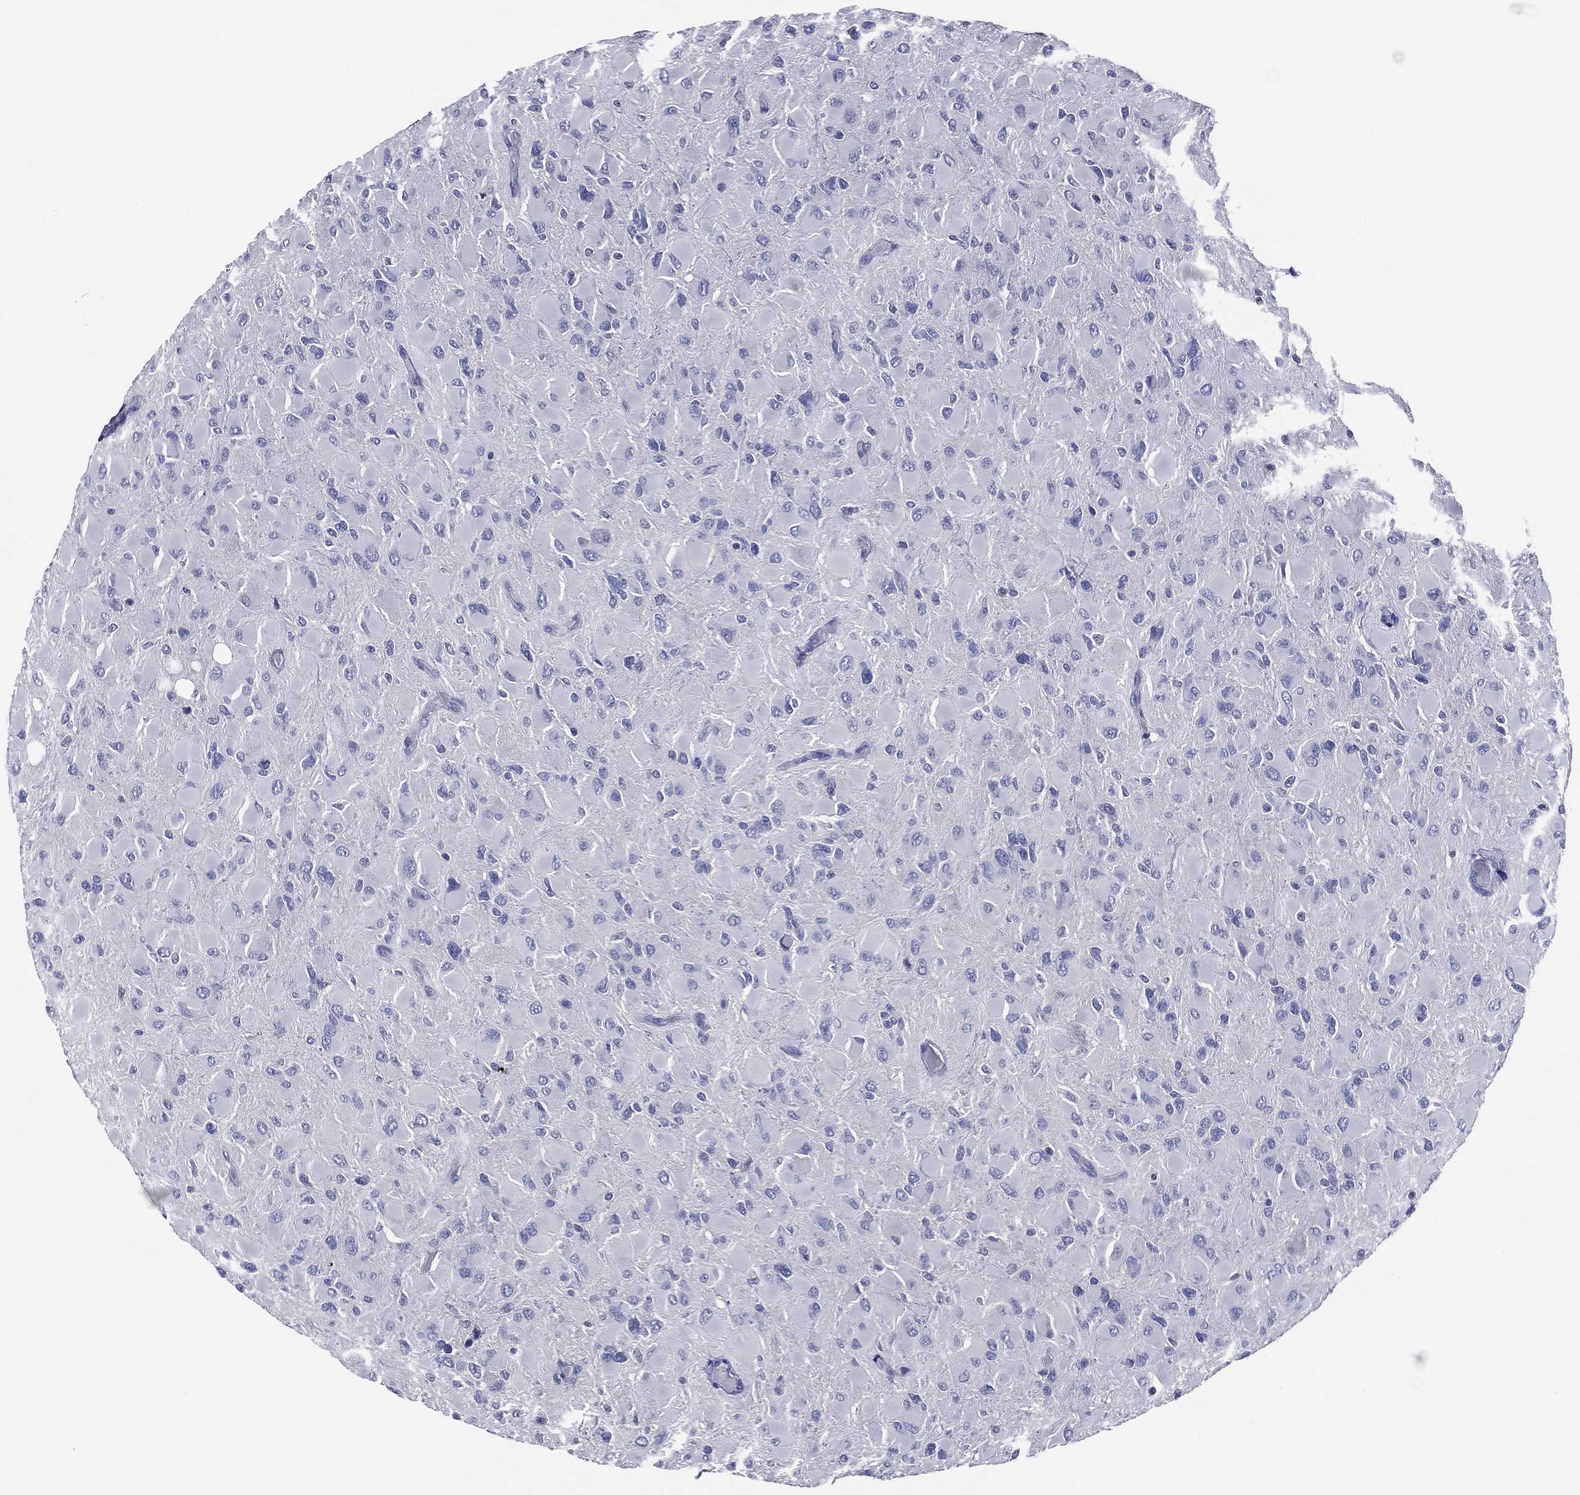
{"staining": {"intensity": "negative", "quantity": "none", "location": "none"}, "tissue": "glioma", "cell_type": "Tumor cells", "image_type": "cancer", "snomed": [{"axis": "morphology", "description": "Glioma, malignant, High grade"}, {"axis": "topography", "description": "Cerebral cortex"}], "caption": "This is an immunohistochemistry (IHC) histopathology image of malignant high-grade glioma. There is no staining in tumor cells.", "gene": "TFAP2A", "patient": {"sex": "female", "age": 36}}